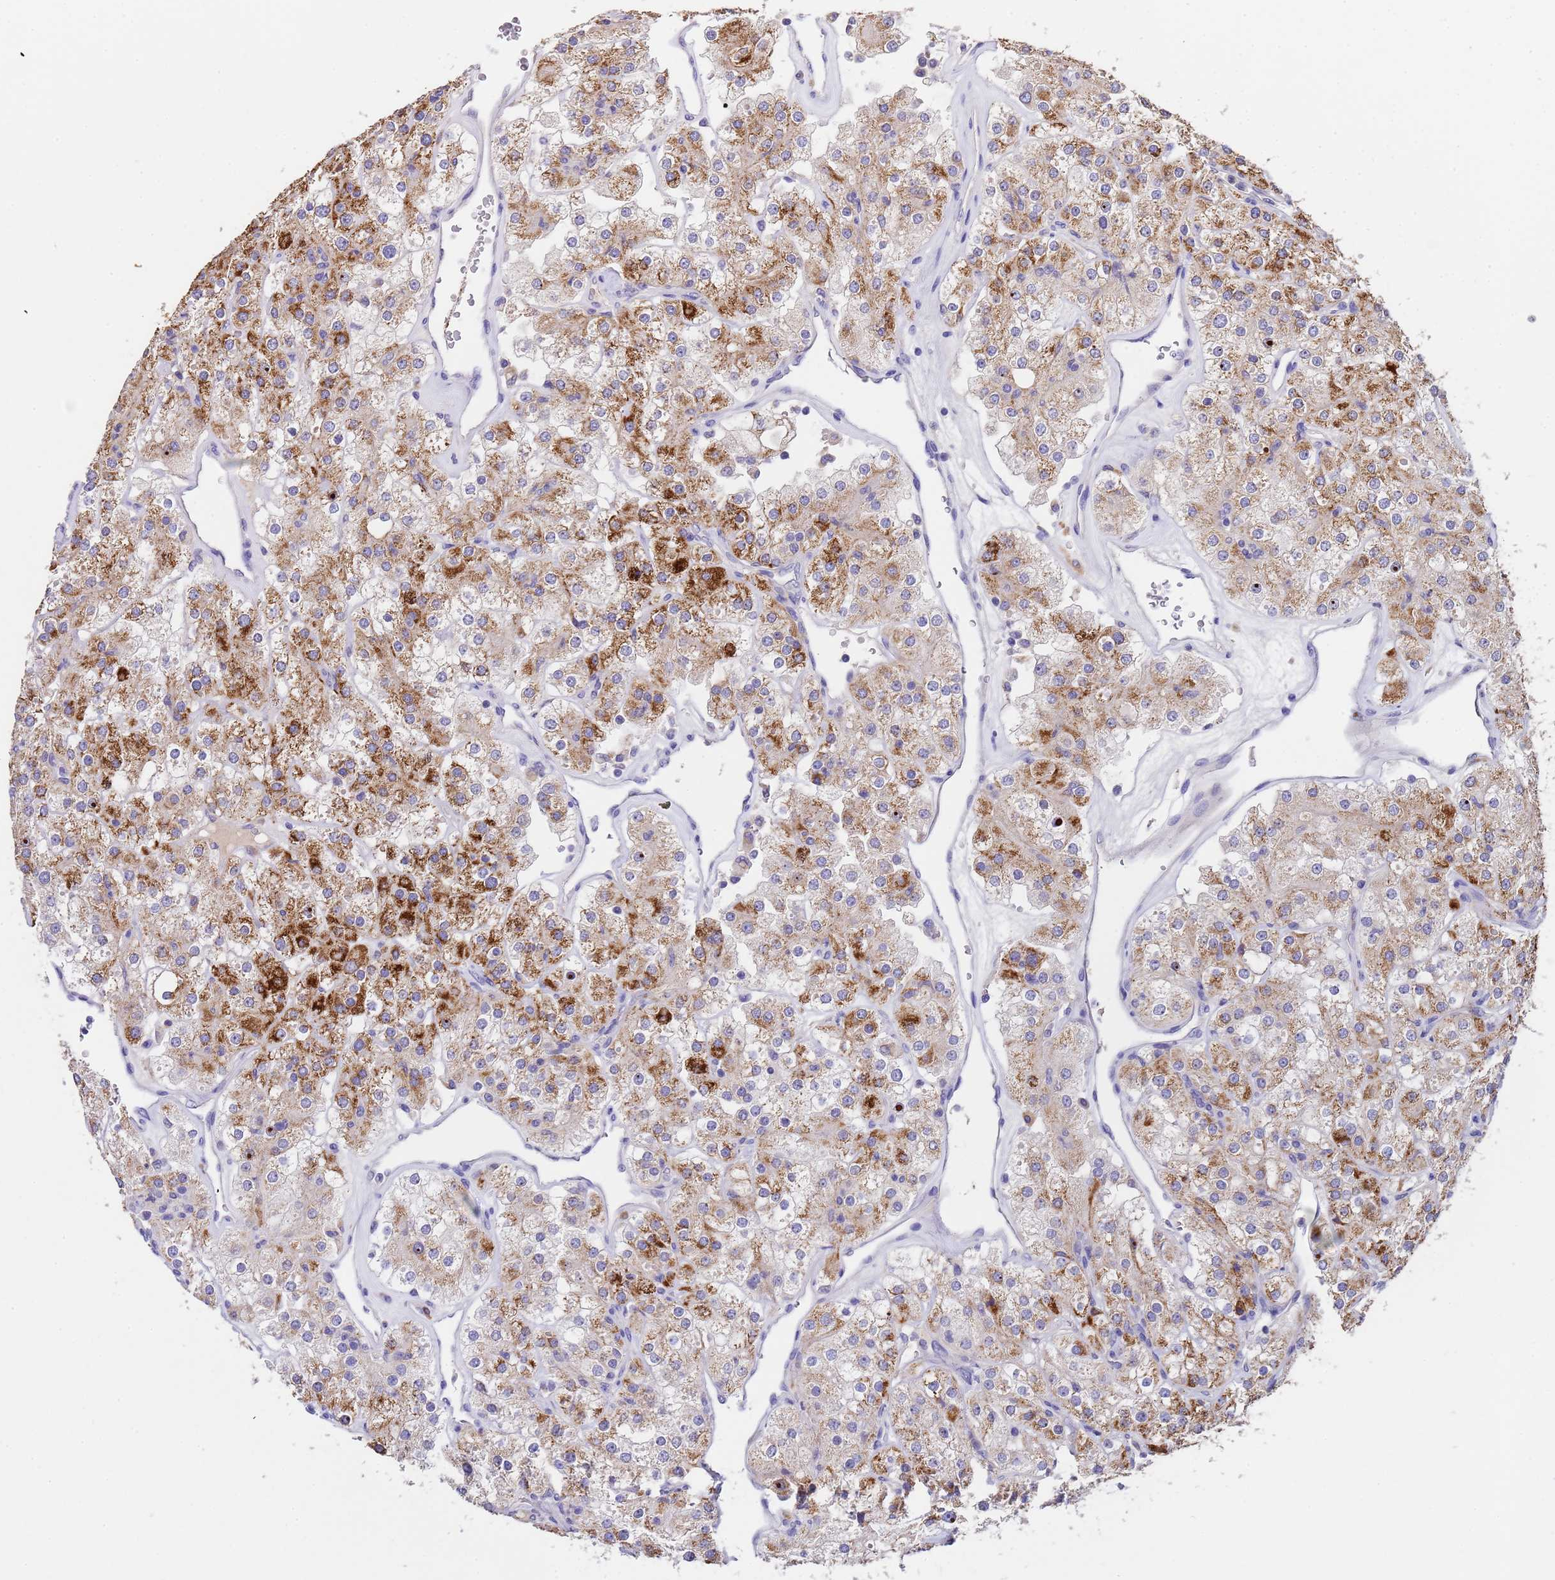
{"staining": {"intensity": "moderate", "quantity": "25%-75%", "location": "cytoplasmic/membranous"}, "tissue": "renal cancer", "cell_type": "Tumor cells", "image_type": "cancer", "snomed": [{"axis": "morphology", "description": "Adenocarcinoma, NOS"}, {"axis": "topography", "description": "Kidney"}], "caption": "High-magnification brightfield microscopy of renal cancer stained with DAB (brown) and counterstained with hematoxylin (blue). tumor cells exhibit moderate cytoplasmic/membranous staining is seen in approximately25%-75% of cells. Using DAB (brown) and hematoxylin (blue) stains, captured at high magnification using brightfield microscopy.", "gene": "SLC24A3", "patient": {"sex": "male", "age": 77}}